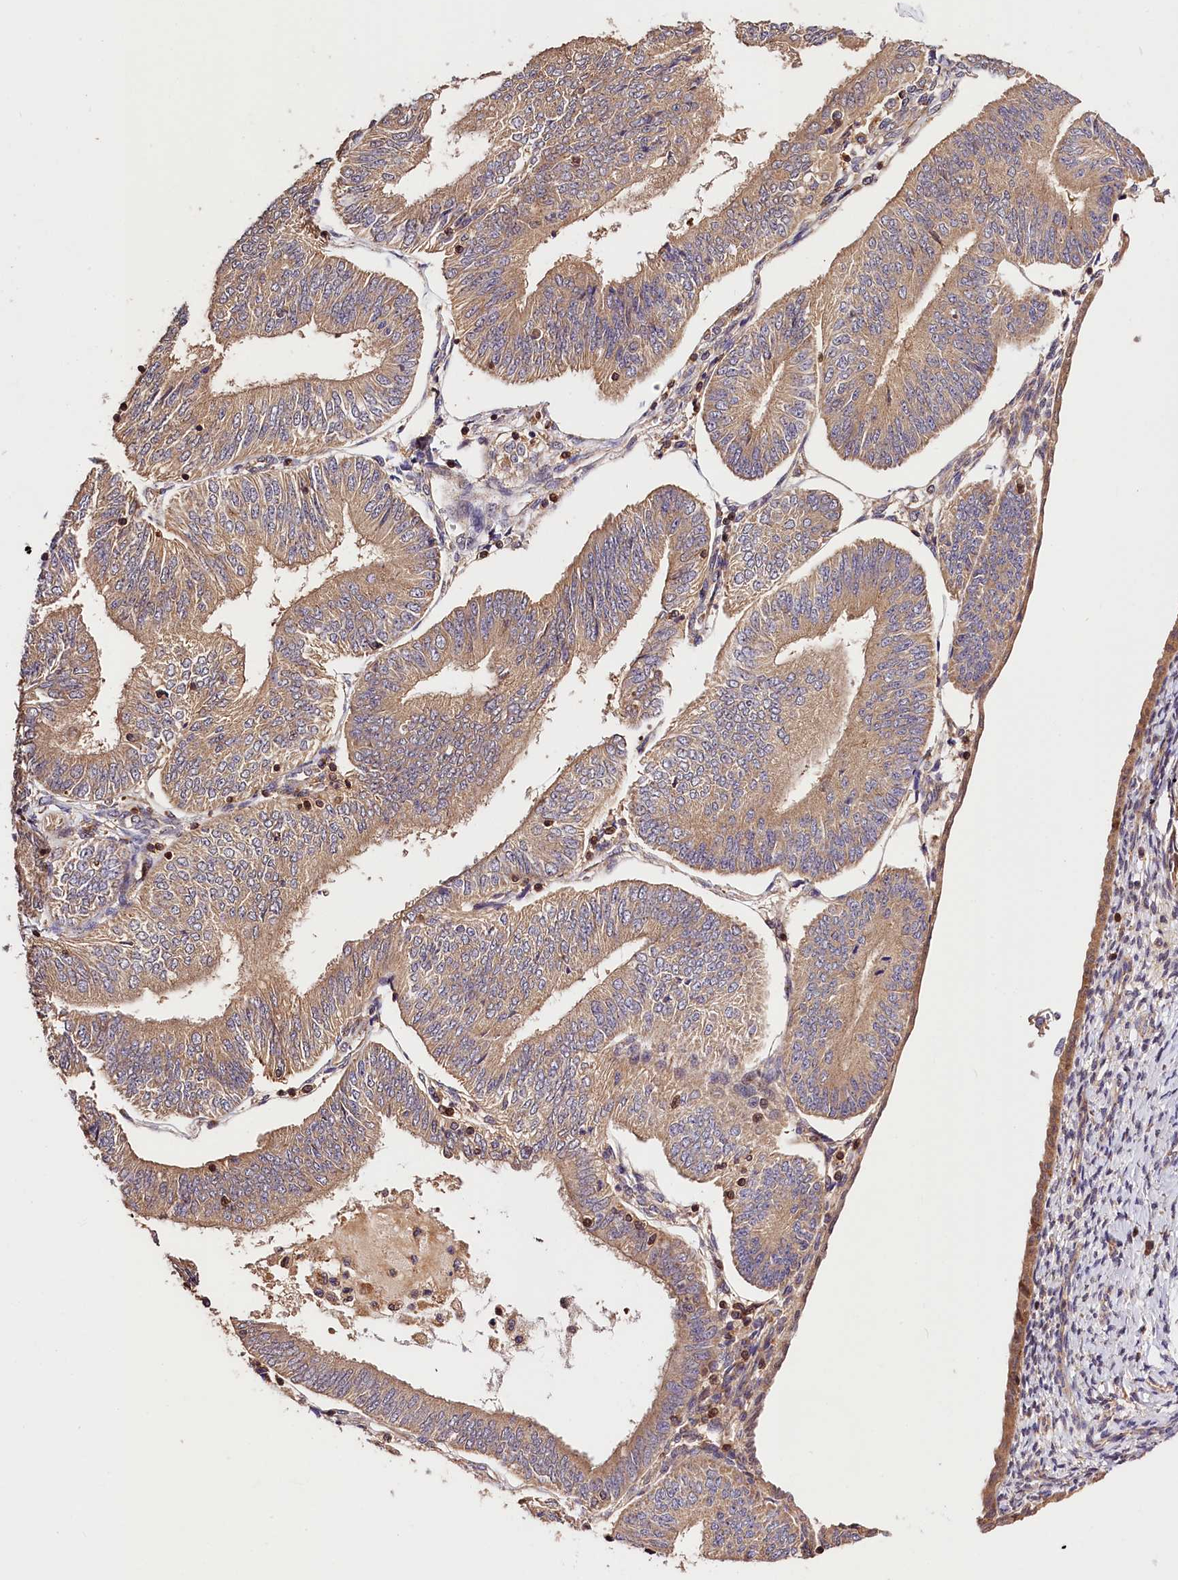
{"staining": {"intensity": "moderate", "quantity": ">75%", "location": "cytoplasmic/membranous"}, "tissue": "endometrial cancer", "cell_type": "Tumor cells", "image_type": "cancer", "snomed": [{"axis": "morphology", "description": "Adenocarcinoma, NOS"}, {"axis": "topography", "description": "Endometrium"}], "caption": "Endometrial cancer (adenocarcinoma) stained with immunohistochemistry (IHC) displays moderate cytoplasmic/membranous staining in about >75% of tumor cells.", "gene": "KPTN", "patient": {"sex": "female", "age": 58}}